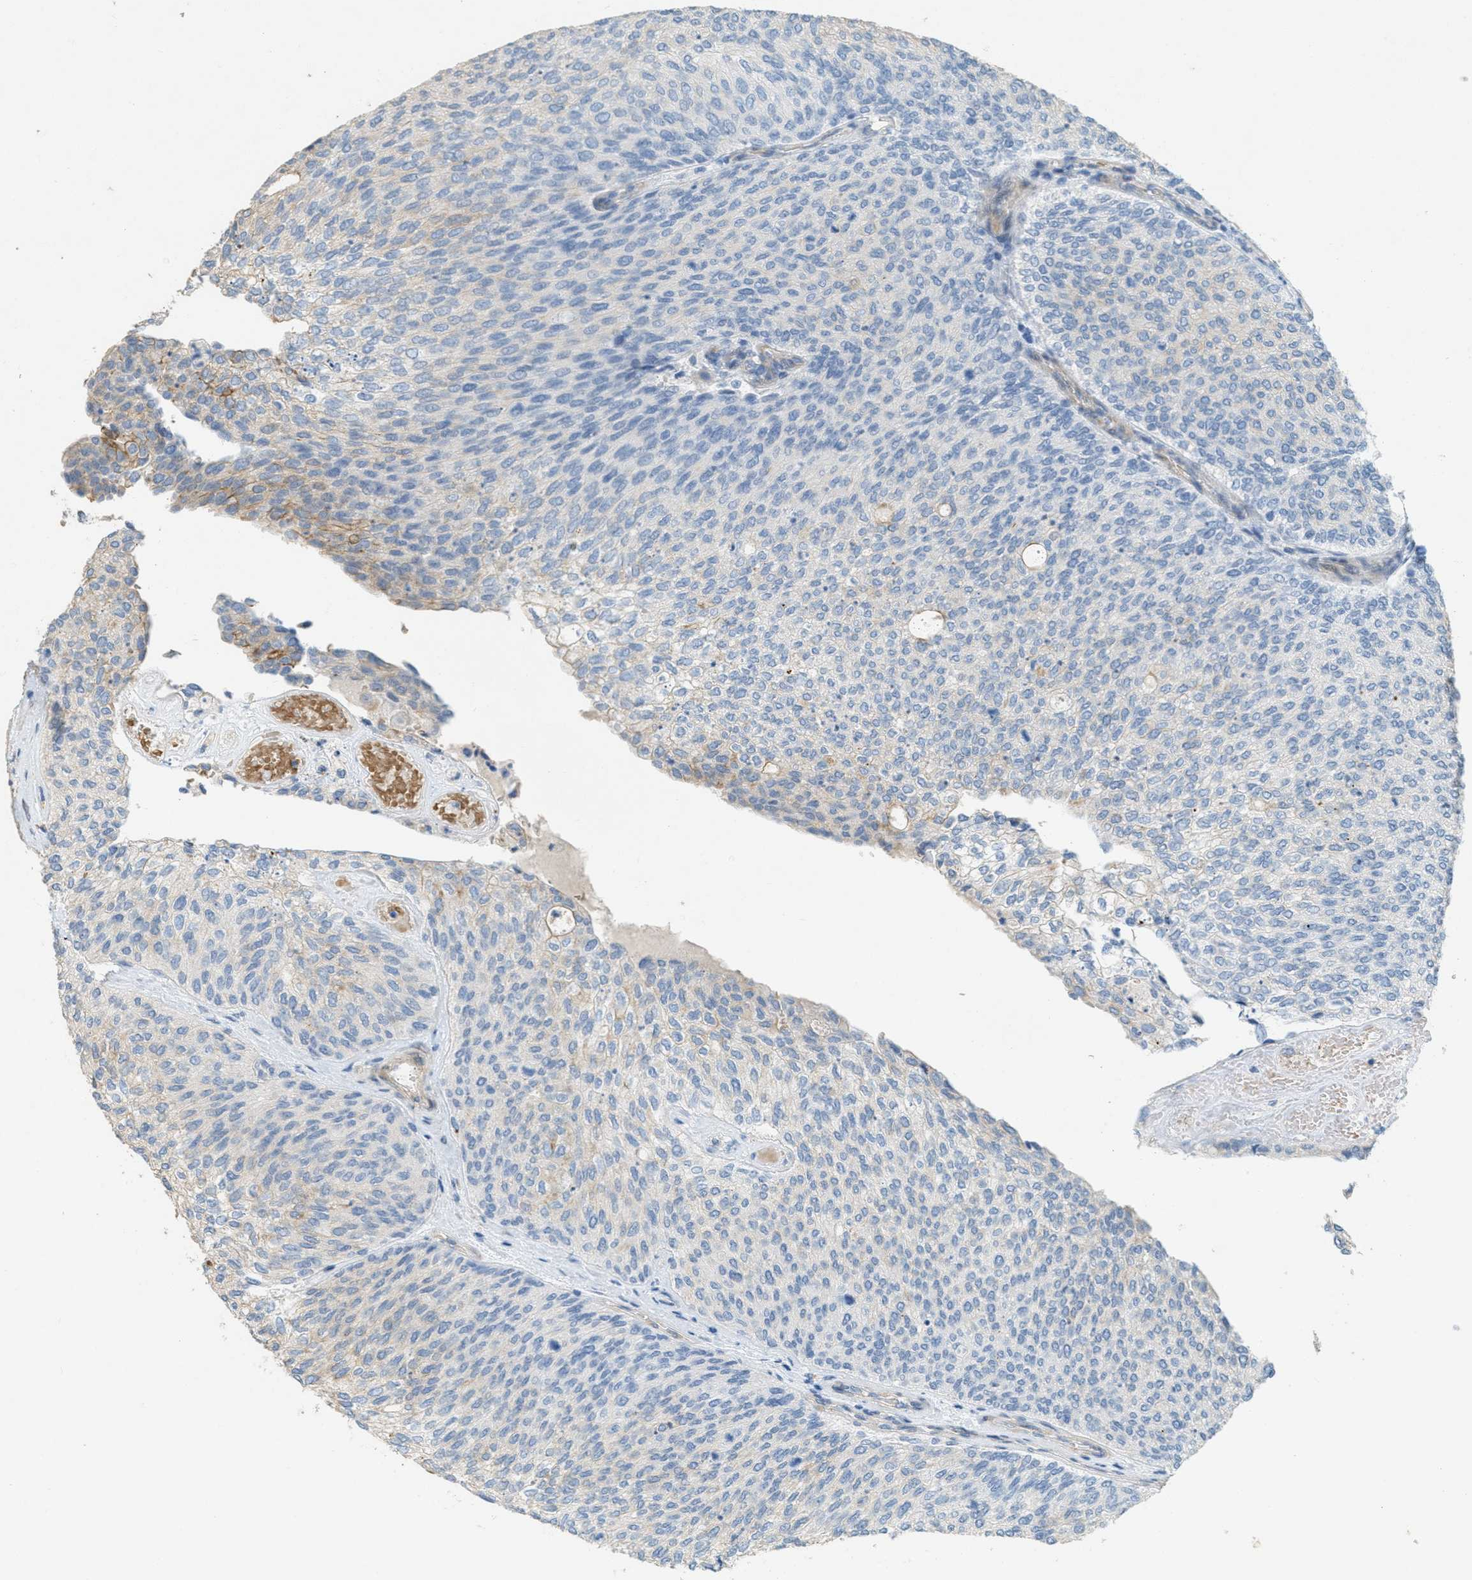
{"staining": {"intensity": "weak", "quantity": "<25%", "location": "cytoplasmic/membranous"}, "tissue": "urothelial cancer", "cell_type": "Tumor cells", "image_type": "cancer", "snomed": [{"axis": "morphology", "description": "Urothelial carcinoma, Low grade"}, {"axis": "topography", "description": "Urinary bladder"}], "caption": "IHC histopathology image of human urothelial carcinoma (low-grade) stained for a protein (brown), which exhibits no expression in tumor cells. (Stains: DAB immunohistochemistry (IHC) with hematoxylin counter stain, Microscopy: brightfield microscopy at high magnification).", "gene": "MRS2", "patient": {"sex": "female", "age": 79}}